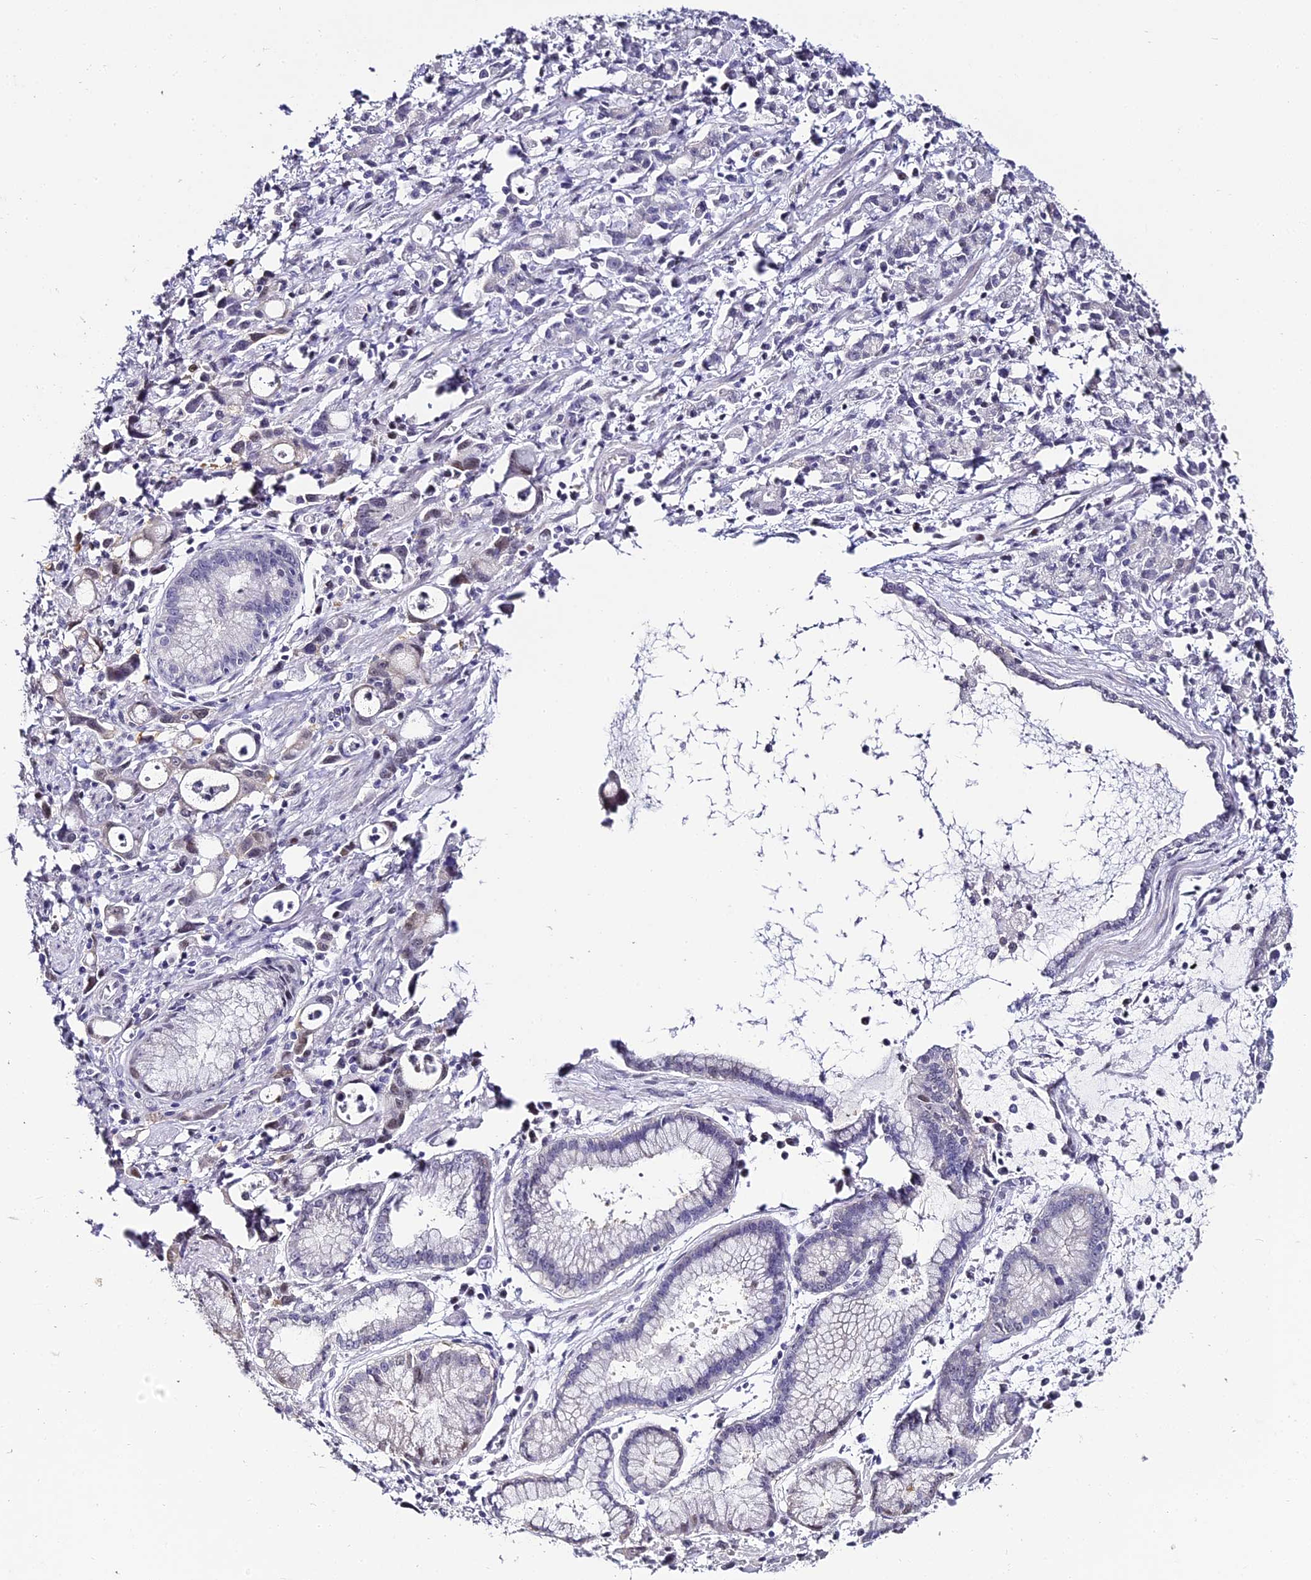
{"staining": {"intensity": "weak", "quantity": "<25%", "location": "nuclear"}, "tissue": "stomach cancer", "cell_type": "Tumor cells", "image_type": "cancer", "snomed": [{"axis": "morphology", "description": "Adenocarcinoma, NOS"}, {"axis": "topography", "description": "Stomach, lower"}], "caption": "This is an IHC micrograph of stomach cancer. There is no expression in tumor cells.", "gene": "ABHD14A-ACY1", "patient": {"sex": "female", "age": 43}}